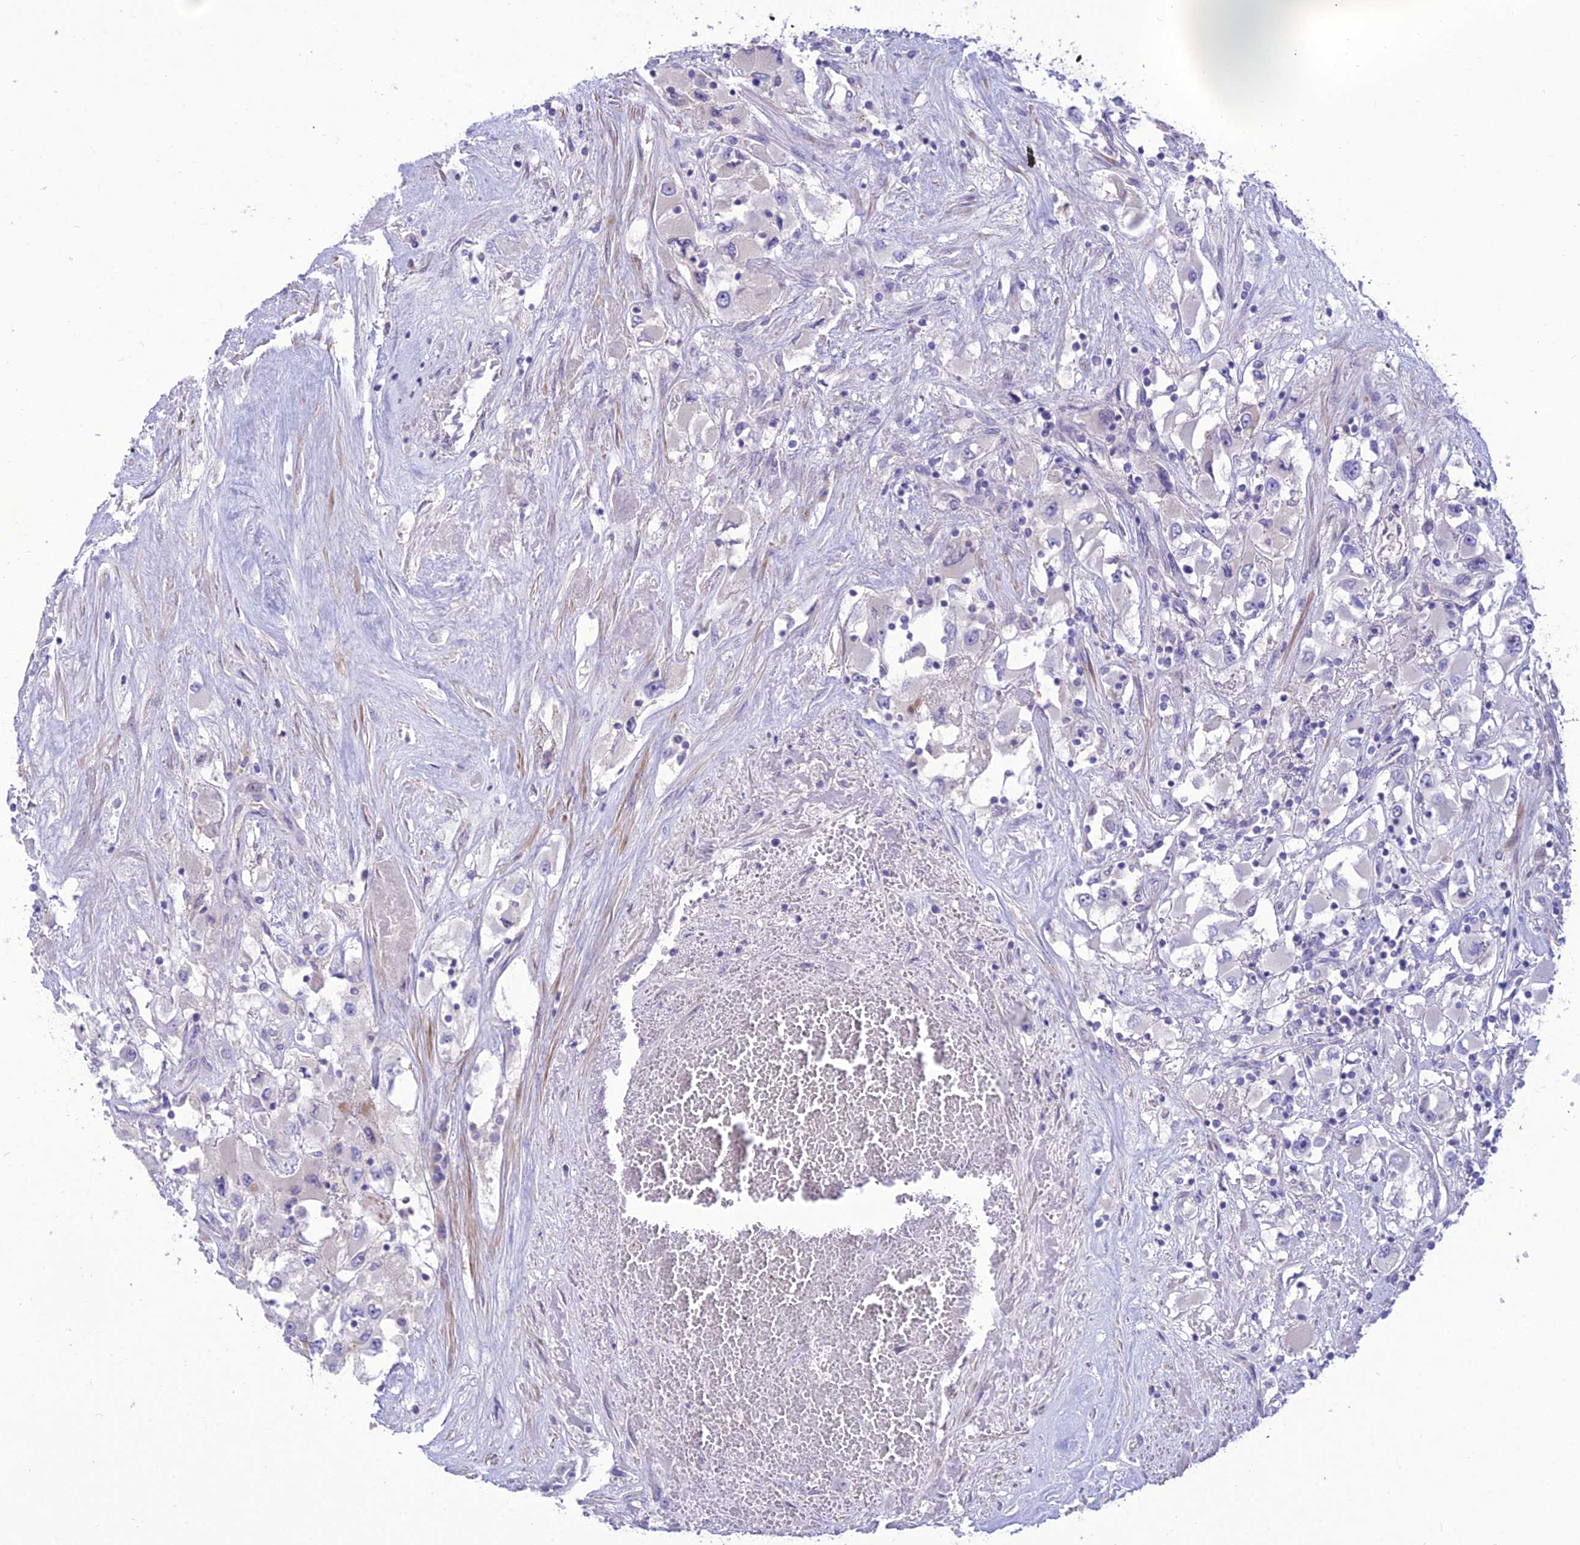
{"staining": {"intensity": "negative", "quantity": "none", "location": "none"}, "tissue": "renal cancer", "cell_type": "Tumor cells", "image_type": "cancer", "snomed": [{"axis": "morphology", "description": "Adenocarcinoma, NOS"}, {"axis": "topography", "description": "Kidney"}], "caption": "Tumor cells are negative for protein expression in human adenocarcinoma (renal).", "gene": "TEKT3", "patient": {"sex": "female", "age": 52}}